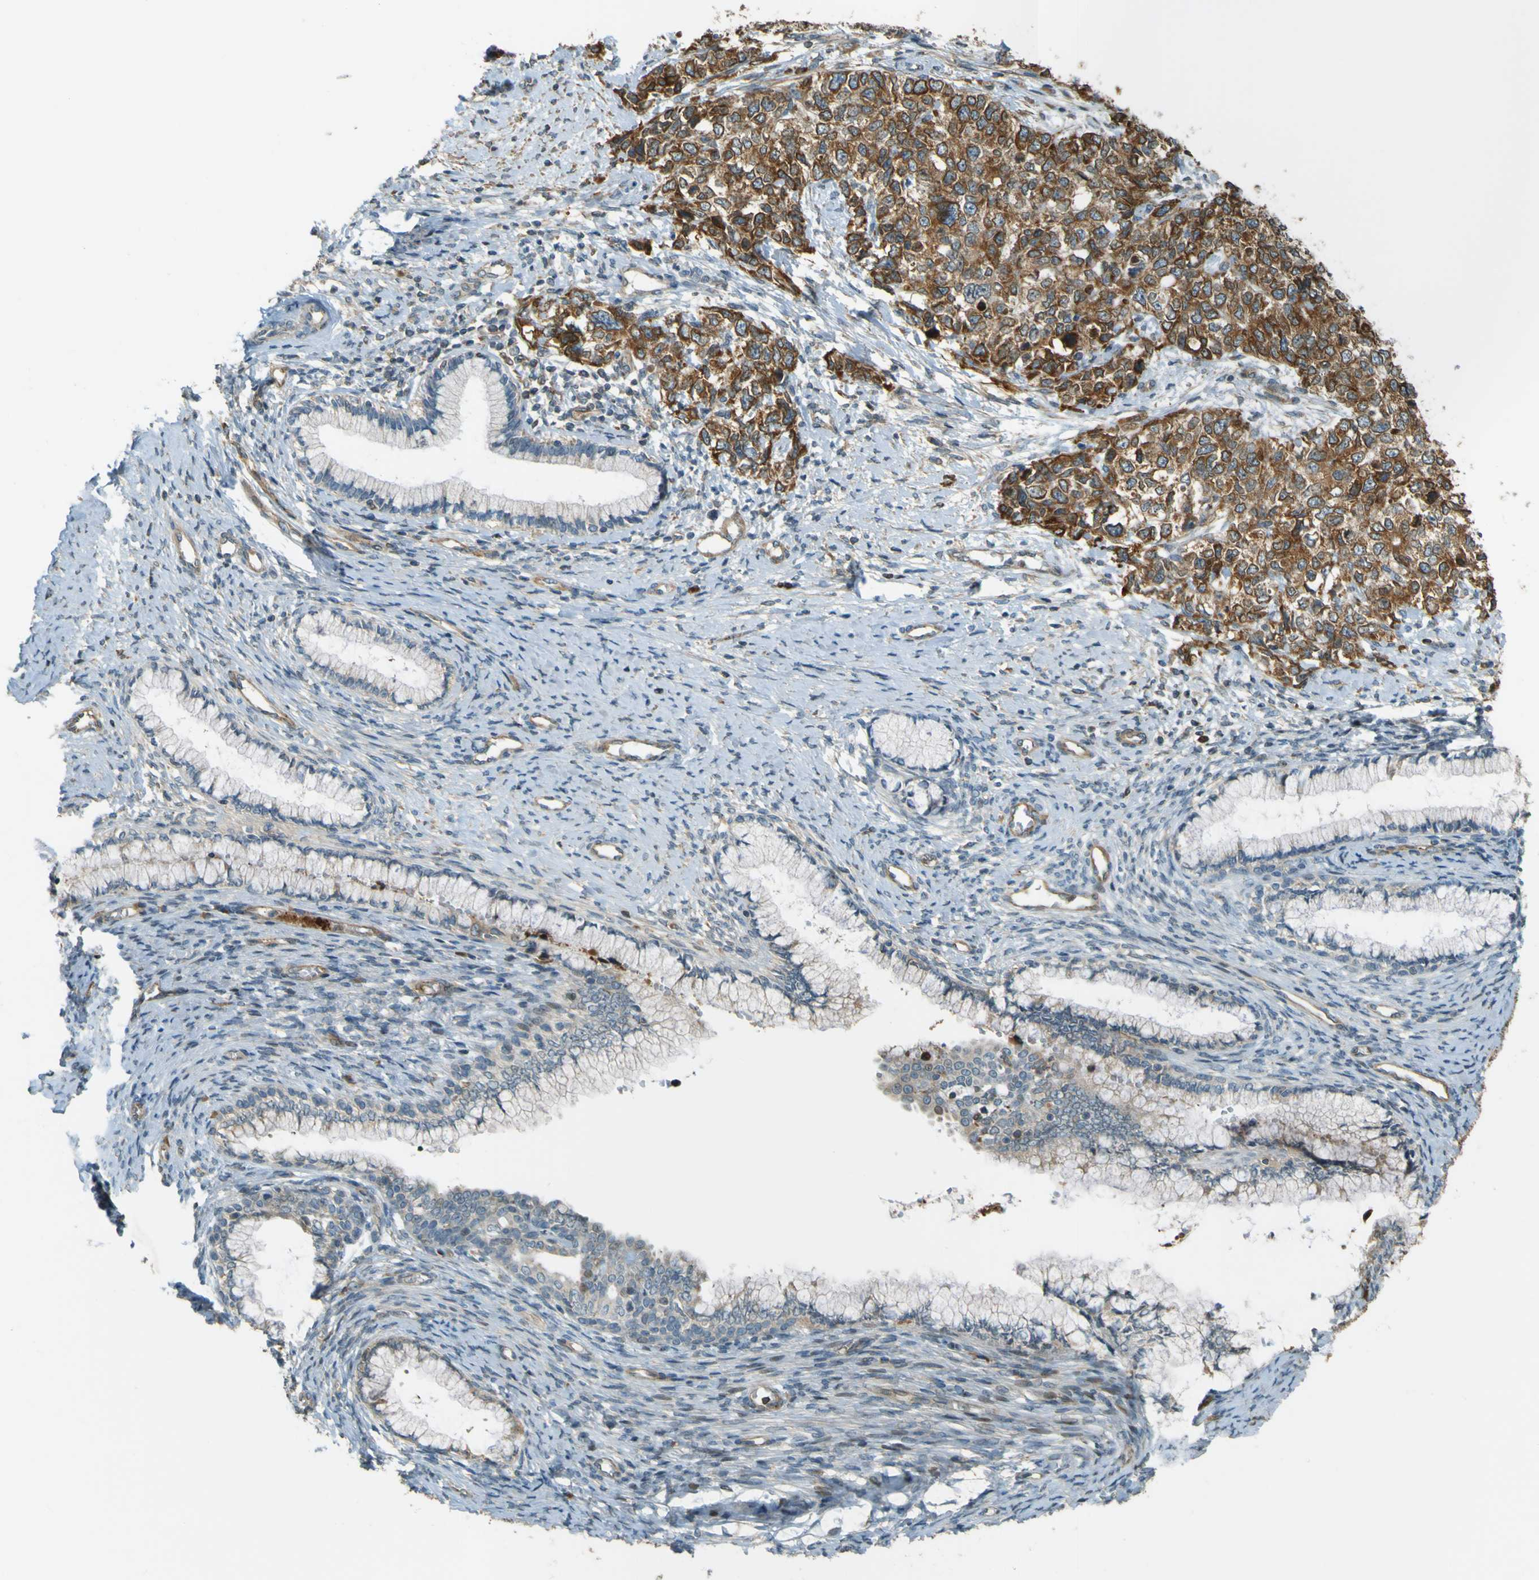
{"staining": {"intensity": "strong", "quantity": ">75%", "location": "cytoplasmic/membranous"}, "tissue": "cervical cancer", "cell_type": "Tumor cells", "image_type": "cancer", "snomed": [{"axis": "morphology", "description": "Squamous cell carcinoma, NOS"}, {"axis": "topography", "description": "Cervix"}], "caption": "Human cervical squamous cell carcinoma stained with a protein marker demonstrates strong staining in tumor cells.", "gene": "LPCAT1", "patient": {"sex": "female", "age": 63}}